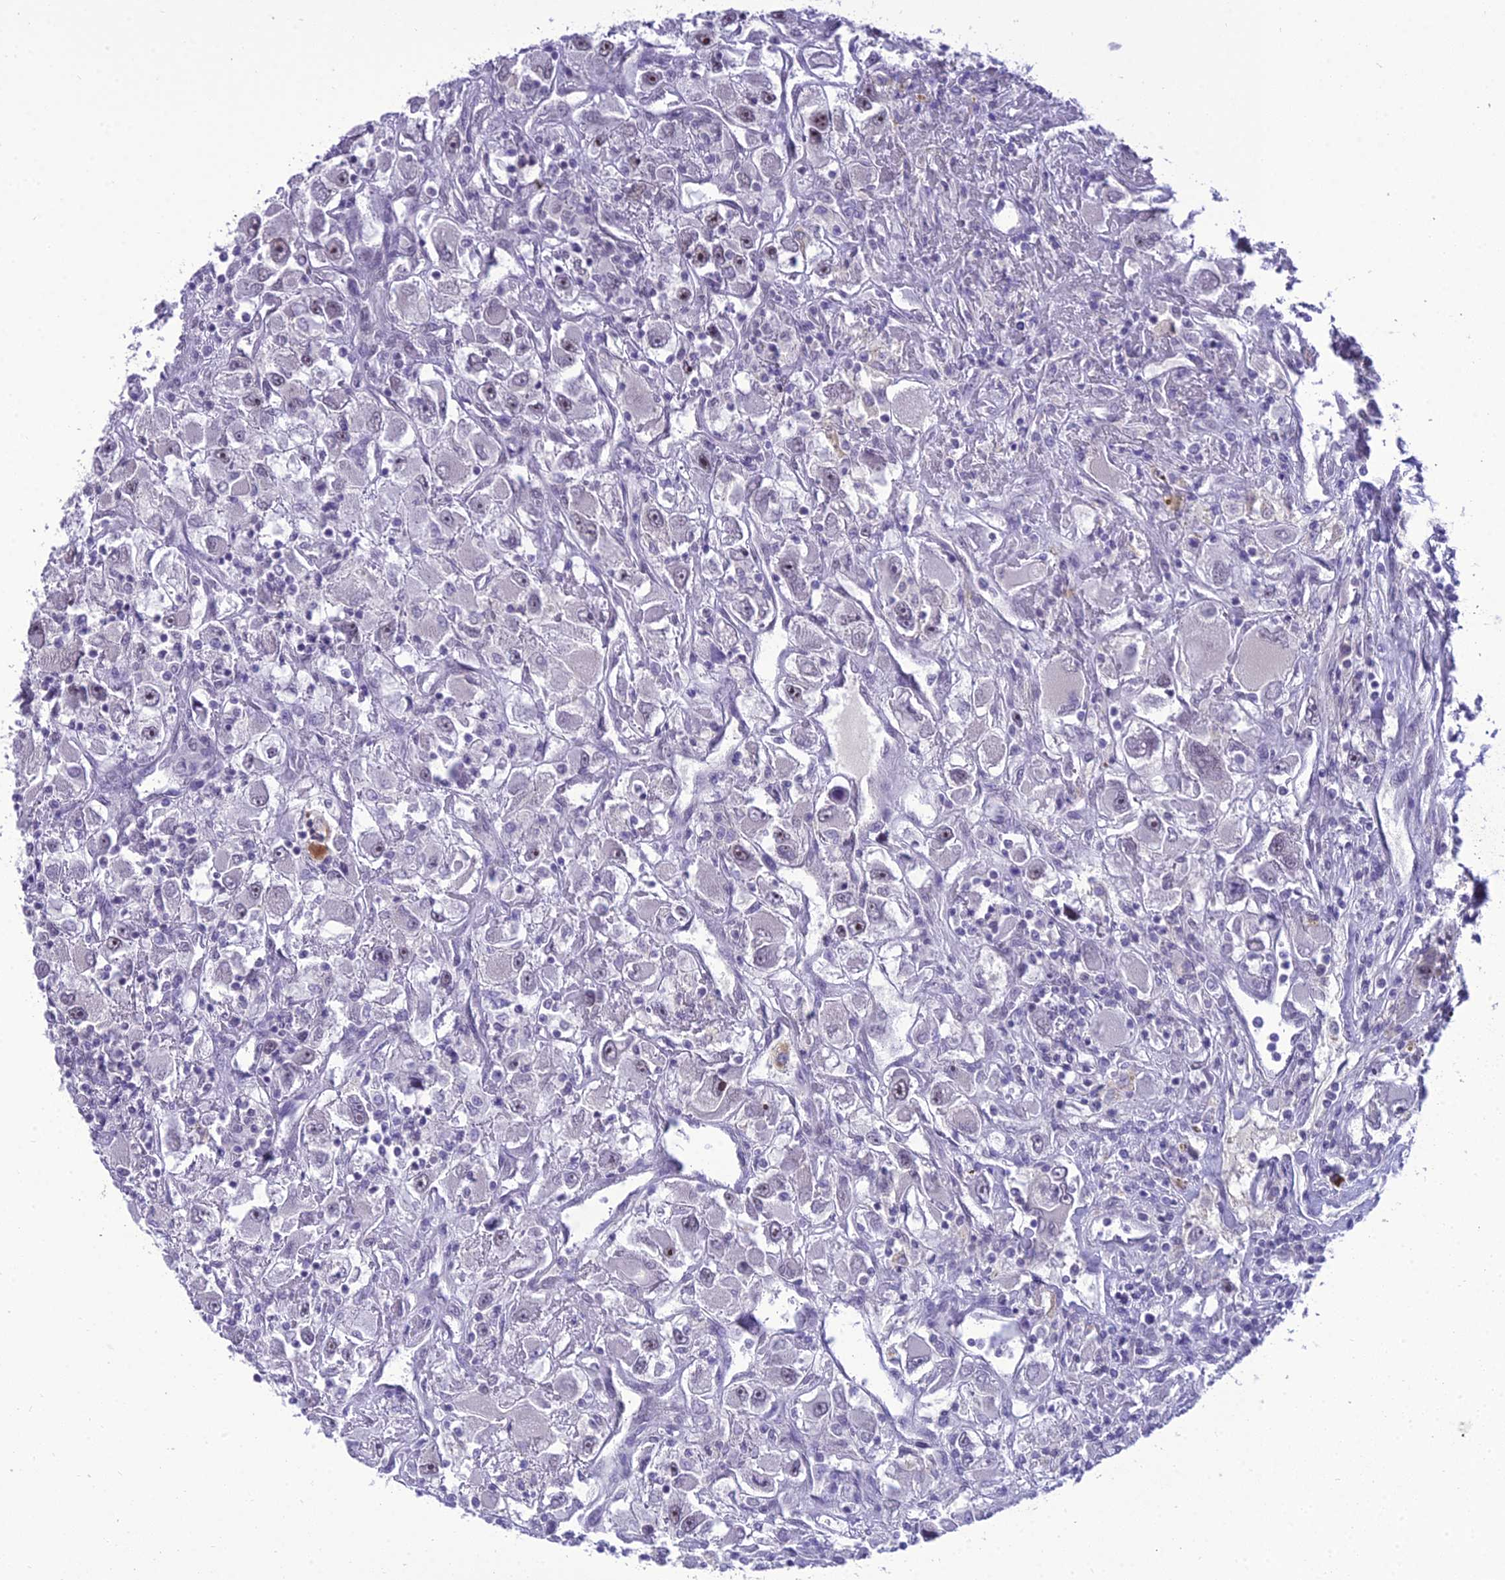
{"staining": {"intensity": "negative", "quantity": "none", "location": "none"}, "tissue": "renal cancer", "cell_type": "Tumor cells", "image_type": "cancer", "snomed": [{"axis": "morphology", "description": "Adenocarcinoma, NOS"}, {"axis": "topography", "description": "Kidney"}], "caption": "DAB immunohistochemical staining of adenocarcinoma (renal) shows no significant staining in tumor cells.", "gene": "SH3RF3", "patient": {"sex": "female", "age": 52}}